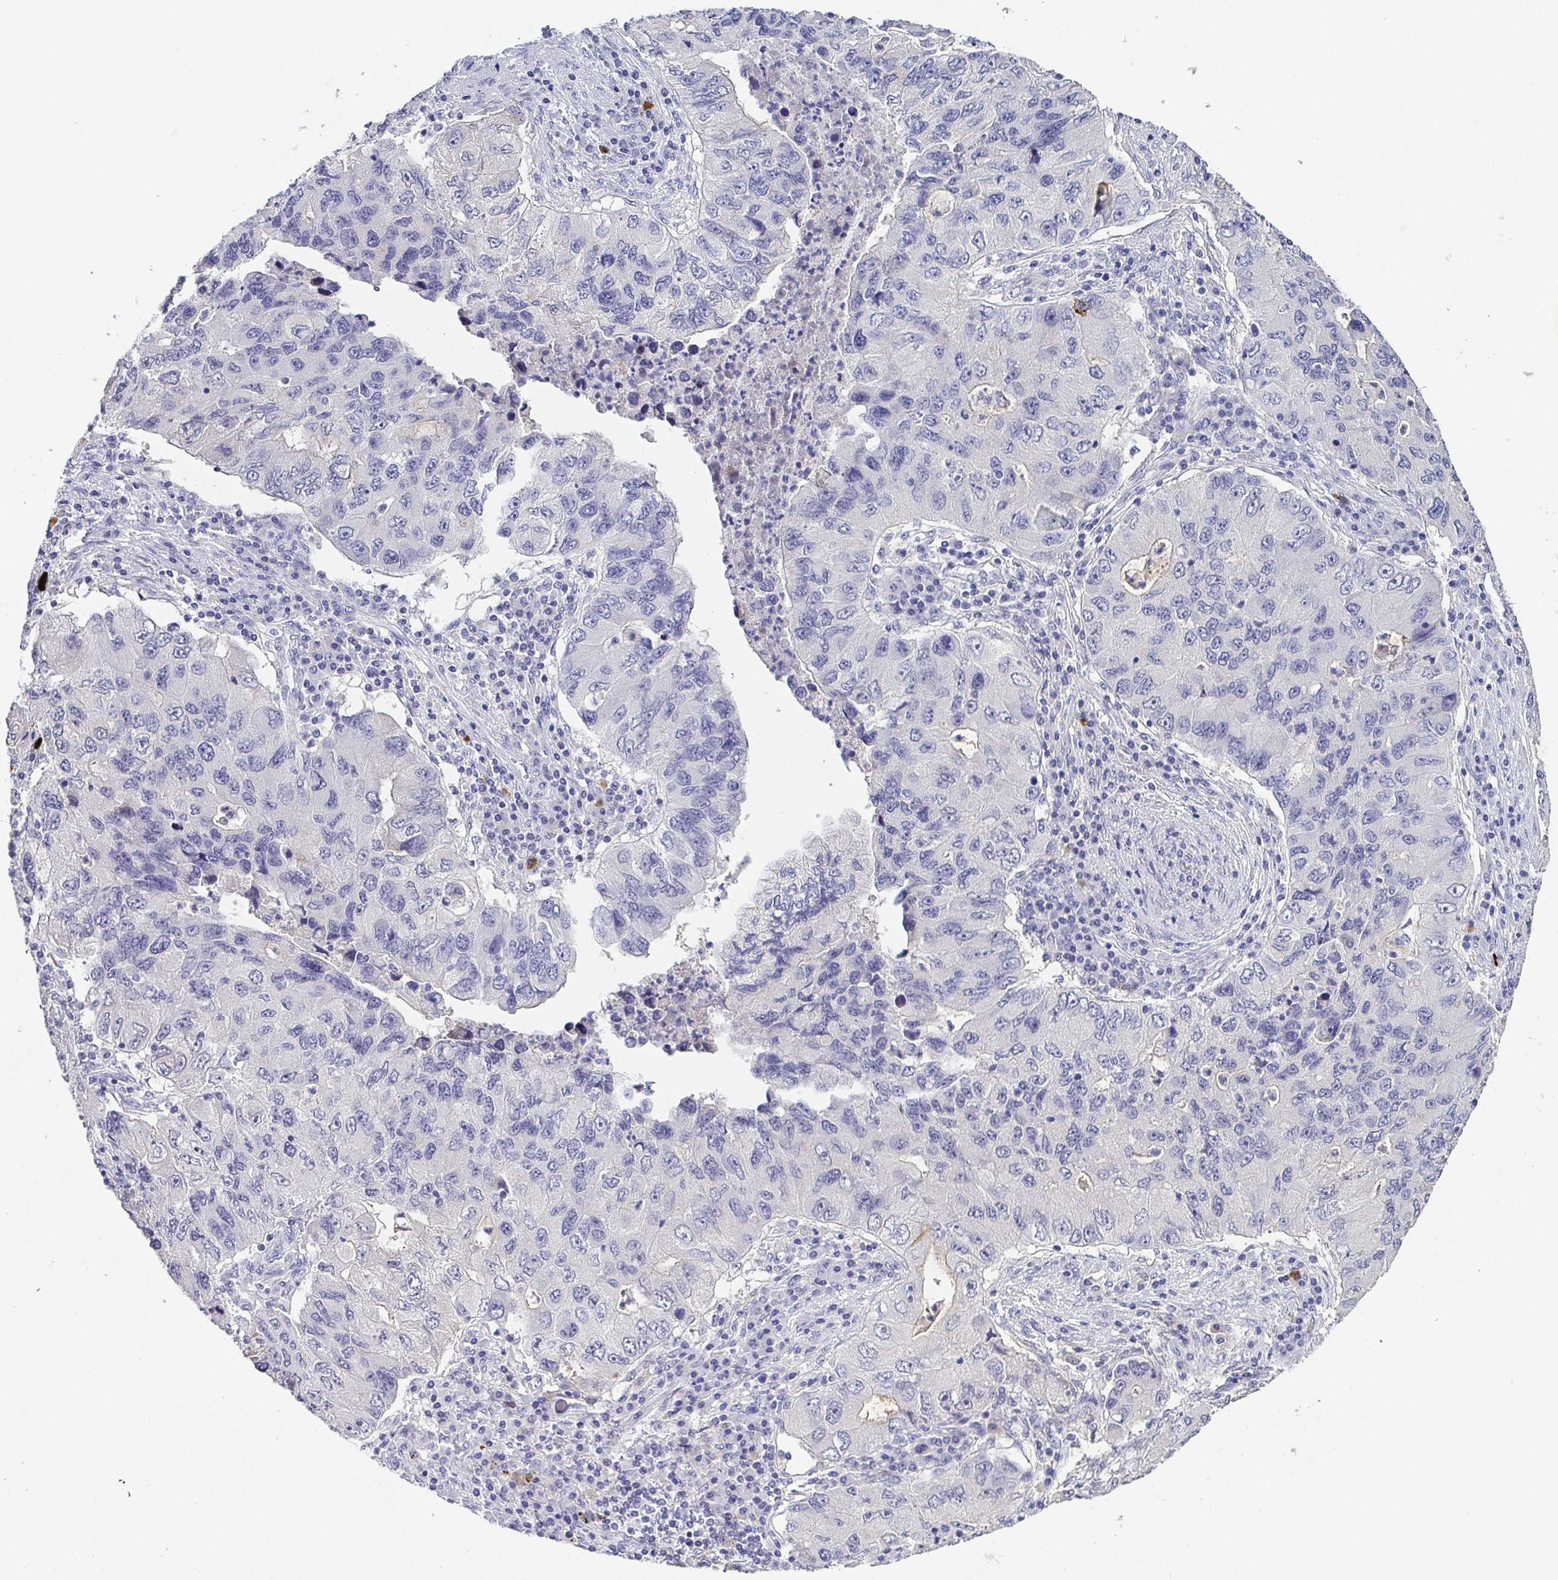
{"staining": {"intensity": "negative", "quantity": "none", "location": "none"}, "tissue": "lung cancer", "cell_type": "Tumor cells", "image_type": "cancer", "snomed": [{"axis": "morphology", "description": "Adenocarcinoma, NOS"}, {"axis": "morphology", "description": "Adenocarcinoma, metastatic, NOS"}, {"axis": "topography", "description": "Lymph node"}, {"axis": "topography", "description": "Lung"}], "caption": "This is an immunohistochemistry image of human lung cancer. There is no staining in tumor cells.", "gene": "RNASE7", "patient": {"sex": "female", "age": 54}}